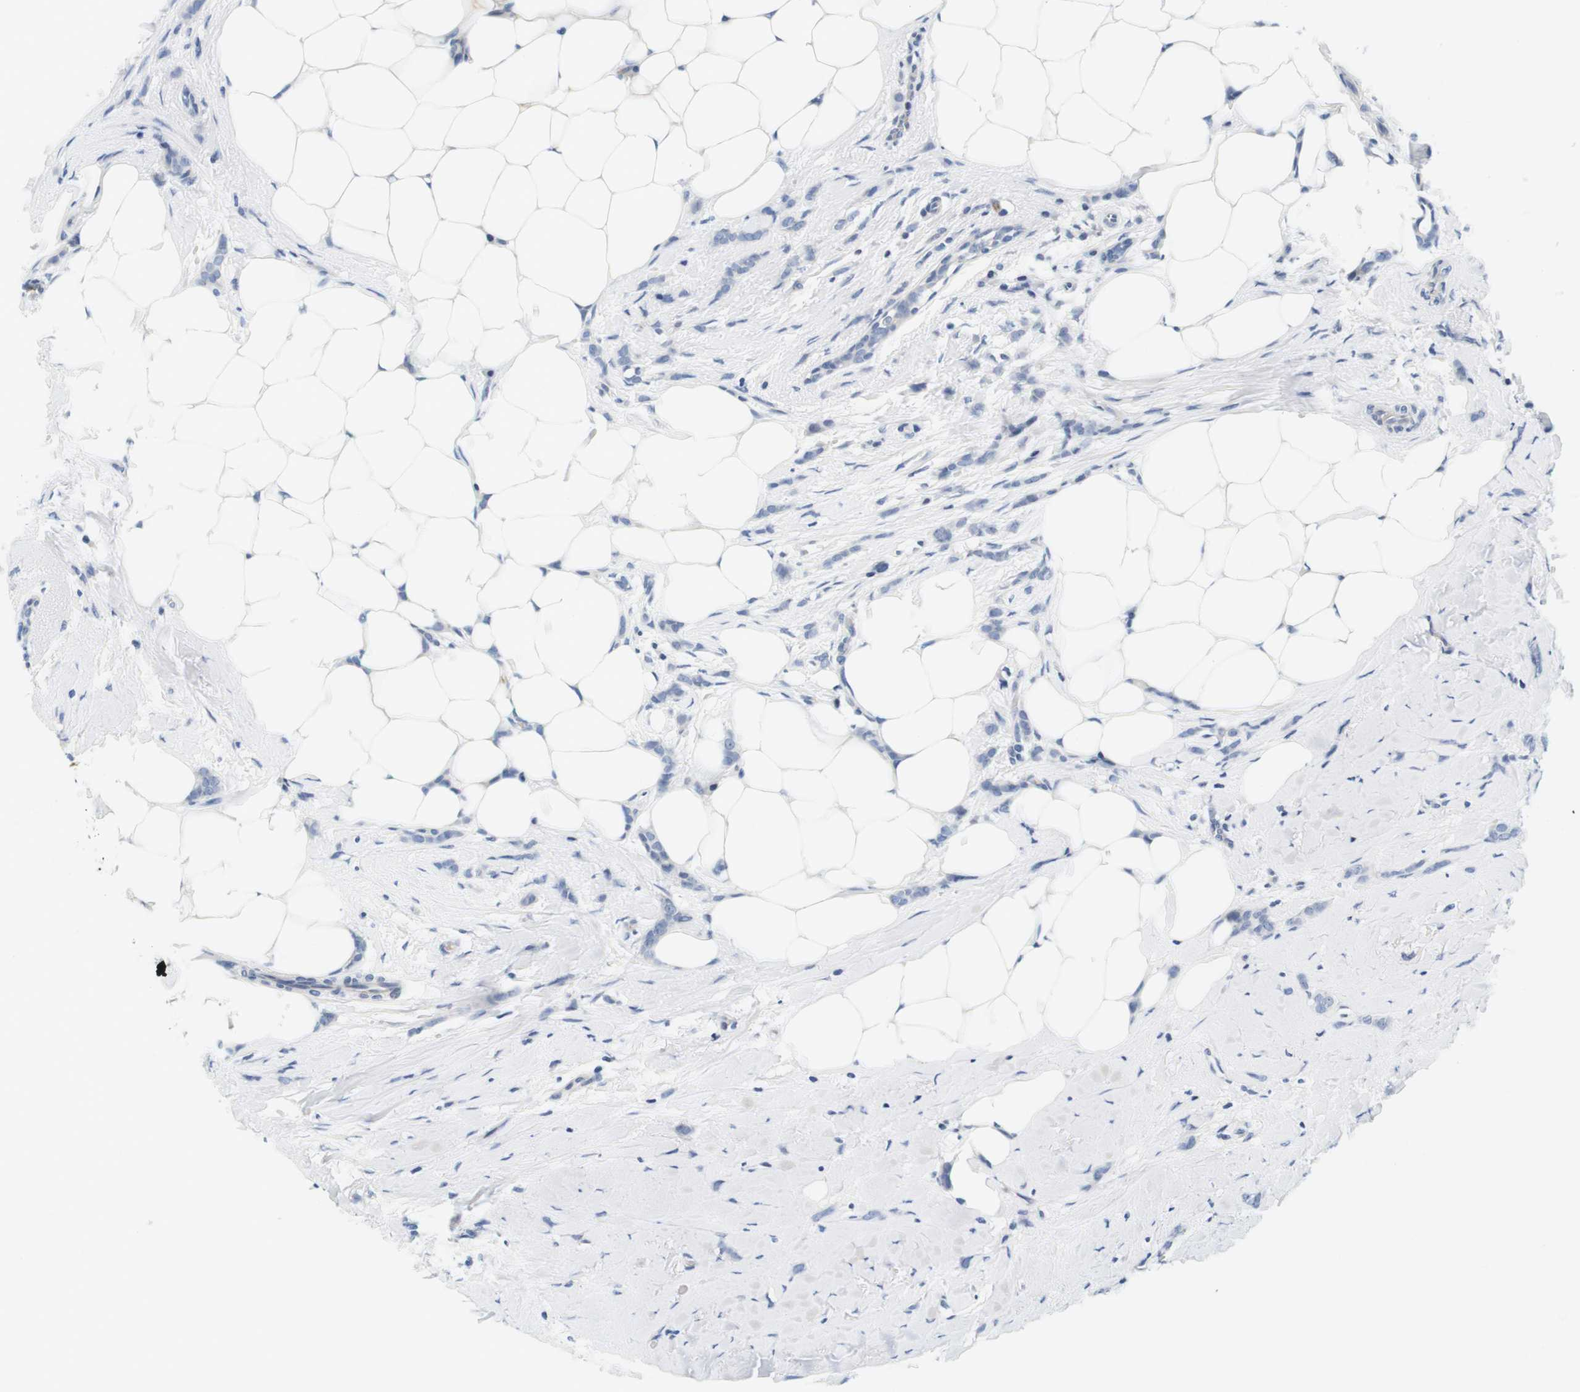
{"staining": {"intensity": "negative", "quantity": "none", "location": "none"}, "tissue": "breast cancer", "cell_type": "Tumor cells", "image_type": "cancer", "snomed": [{"axis": "morphology", "description": "Lobular carcinoma, in situ"}, {"axis": "morphology", "description": "Lobular carcinoma"}, {"axis": "topography", "description": "Breast"}], "caption": "High power microscopy histopathology image of an immunohistochemistry histopathology image of breast cancer (lobular carcinoma), revealing no significant expression in tumor cells.", "gene": "KCNJ5", "patient": {"sex": "female", "age": 41}}